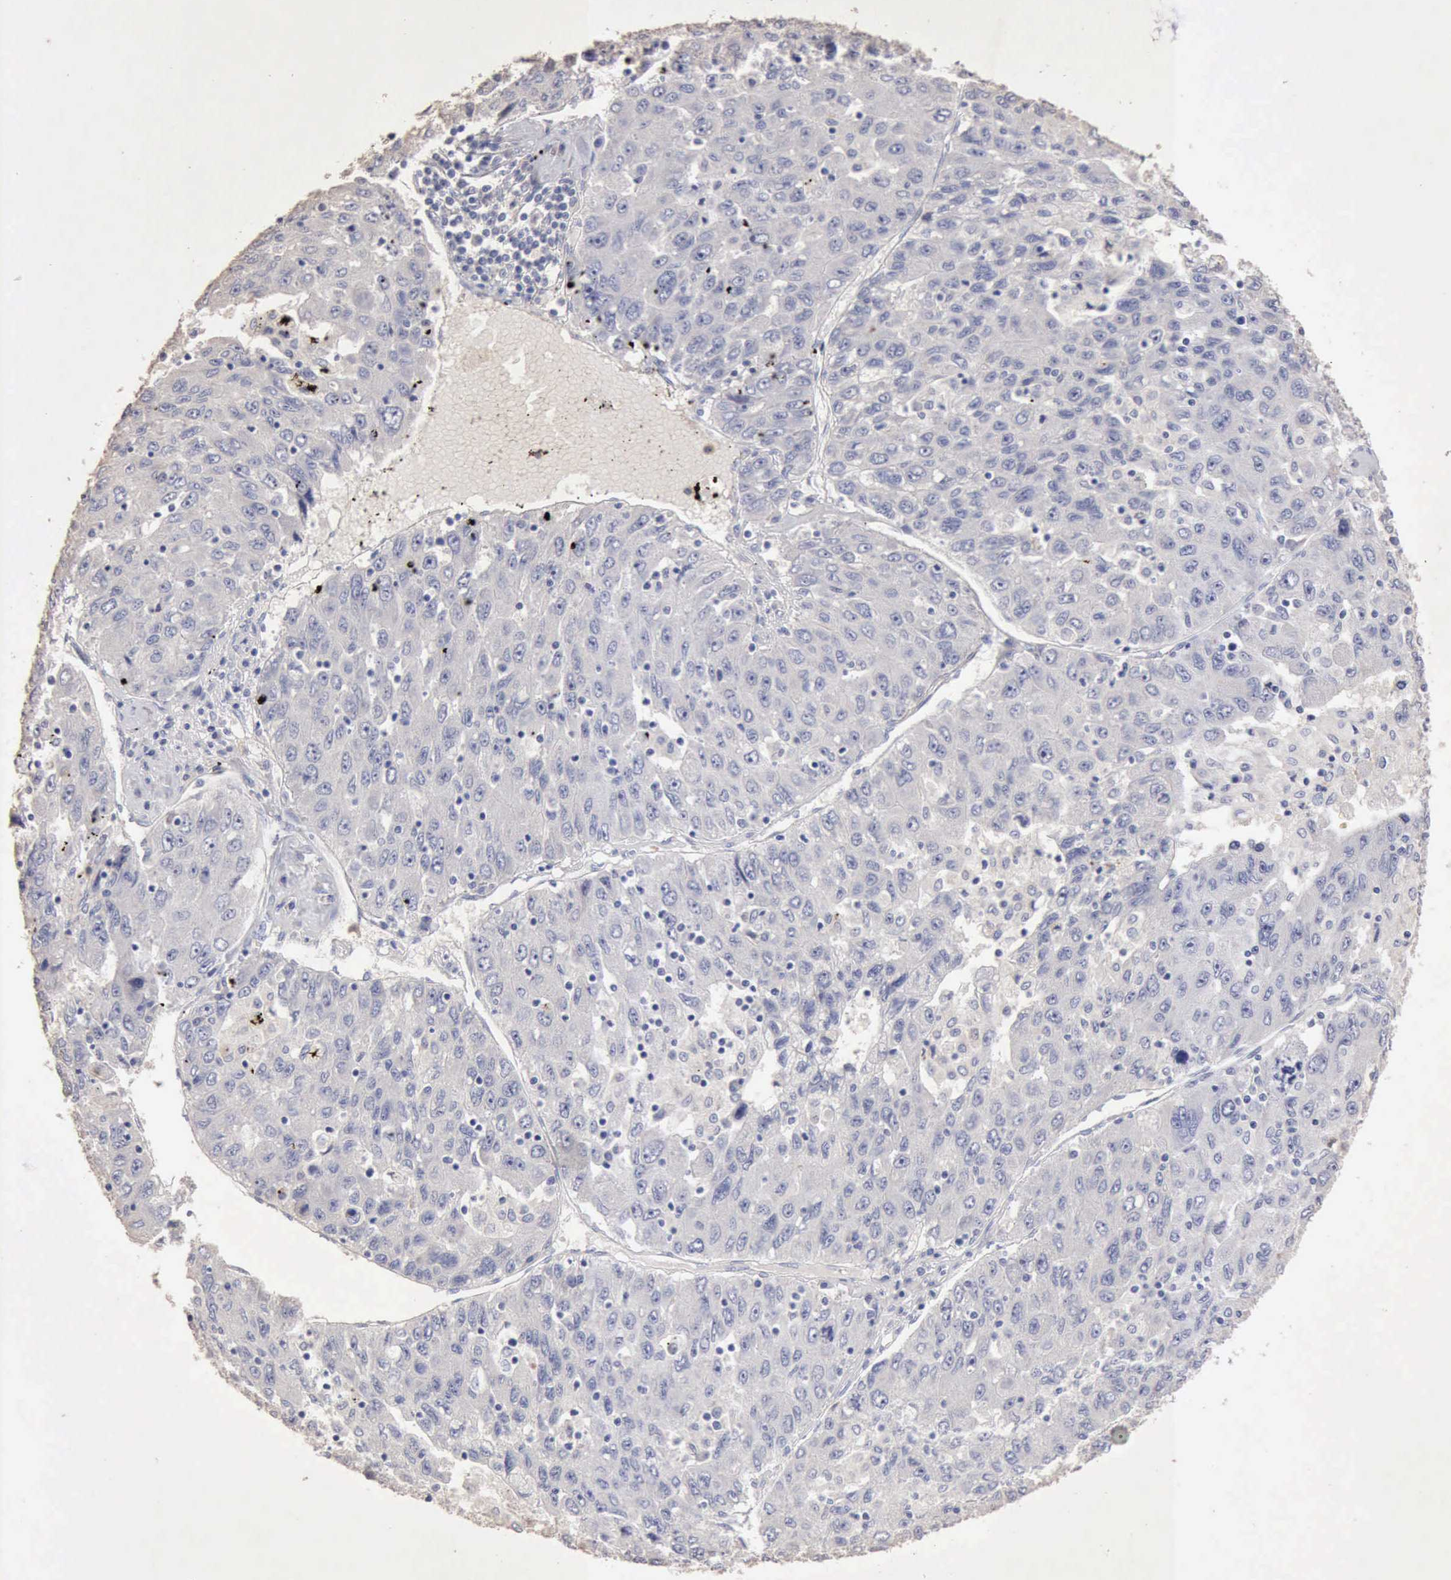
{"staining": {"intensity": "negative", "quantity": "none", "location": "none"}, "tissue": "liver cancer", "cell_type": "Tumor cells", "image_type": "cancer", "snomed": [{"axis": "morphology", "description": "Carcinoma, Hepatocellular, NOS"}, {"axis": "topography", "description": "Liver"}], "caption": "Liver cancer (hepatocellular carcinoma) was stained to show a protein in brown. There is no significant positivity in tumor cells.", "gene": "KRT6B", "patient": {"sex": "male", "age": 49}}